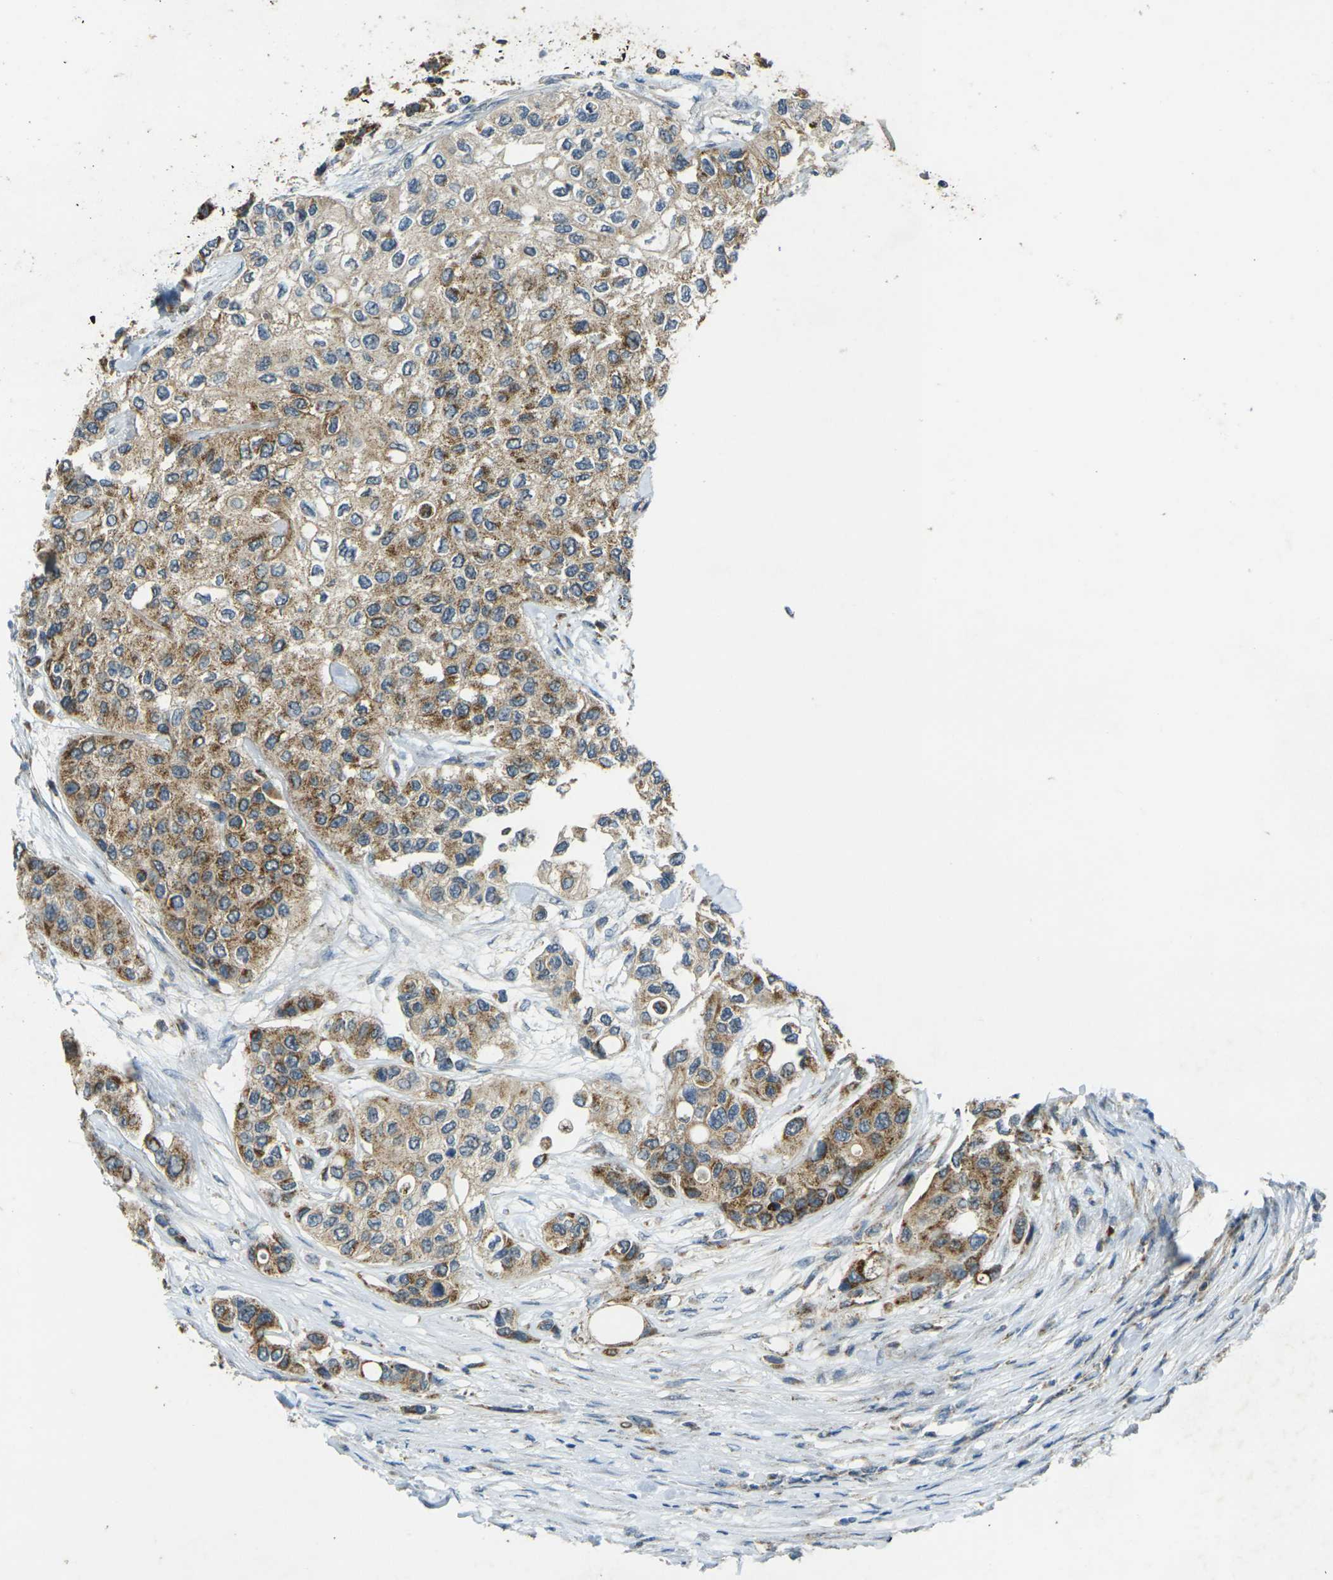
{"staining": {"intensity": "moderate", "quantity": ">75%", "location": "cytoplasmic/membranous"}, "tissue": "urothelial cancer", "cell_type": "Tumor cells", "image_type": "cancer", "snomed": [{"axis": "morphology", "description": "Urothelial carcinoma, High grade"}, {"axis": "topography", "description": "Urinary bladder"}], "caption": "Urothelial cancer stained for a protein (brown) exhibits moderate cytoplasmic/membranous positive positivity in about >75% of tumor cells.", "gene": "IGF1R", "patient": {"sex": "female", "age": 56}}